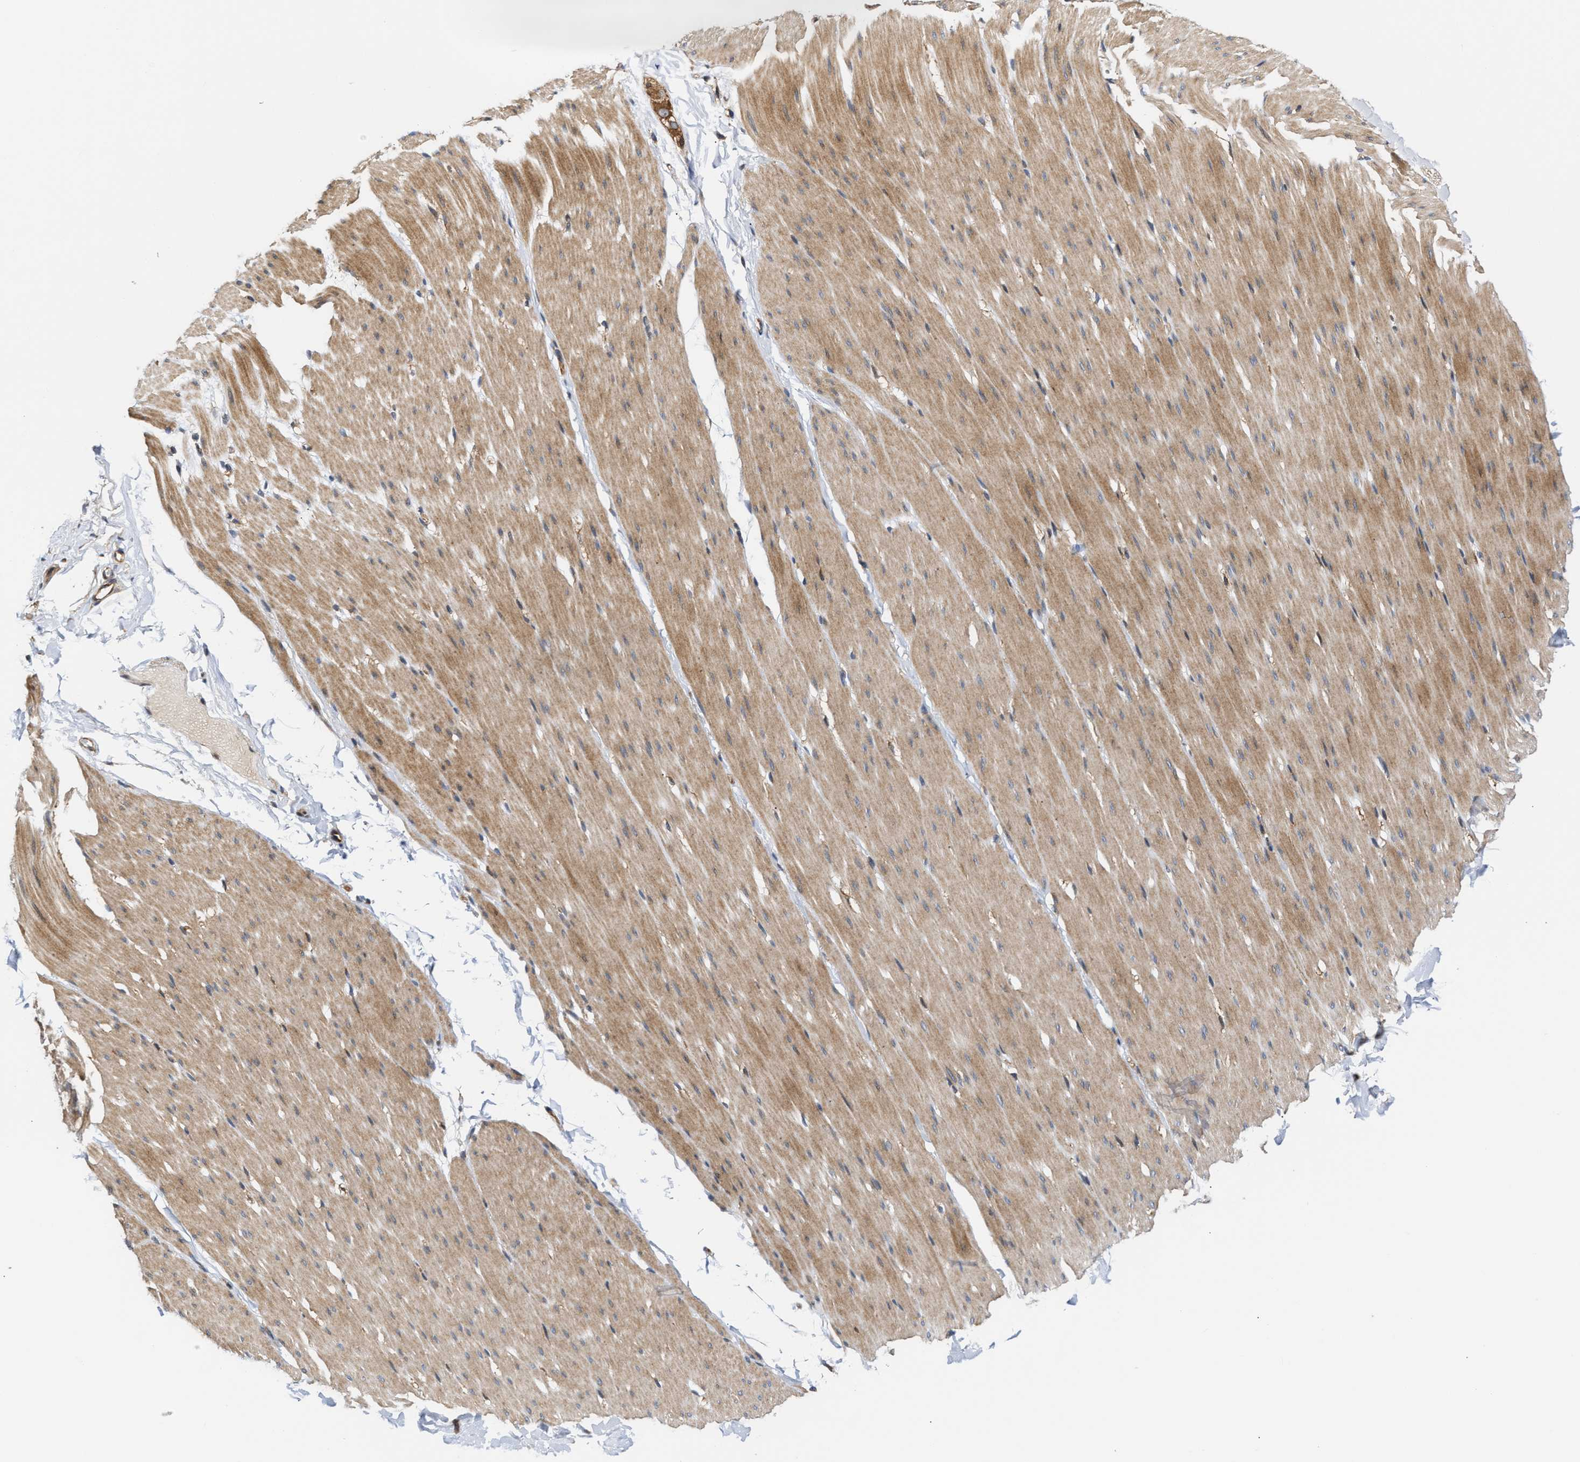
{"staining": {"intensity": "moderate", "quantity": ">75%", "location": "cytoplasmic/membranous"}, "tissue": "smooth muscle", "cell_type": "Smooth muscle cells", "image_type": "normal", "snomed": [{"axis": "morphology", "description": "Normal tissue, NOS"}, {"axis": "topography", "description": "Smooth muscle"}, {"axis": "topography", "description": "Colon"}], "caption": "Human smooth muscle stained with a brown dye displays moderate cytoplasmic/membranous positive expression in approximately >75% of smooth muscle cells.", "gene": "CLIP2", "patient": {"sex": "male", "age": 67}}